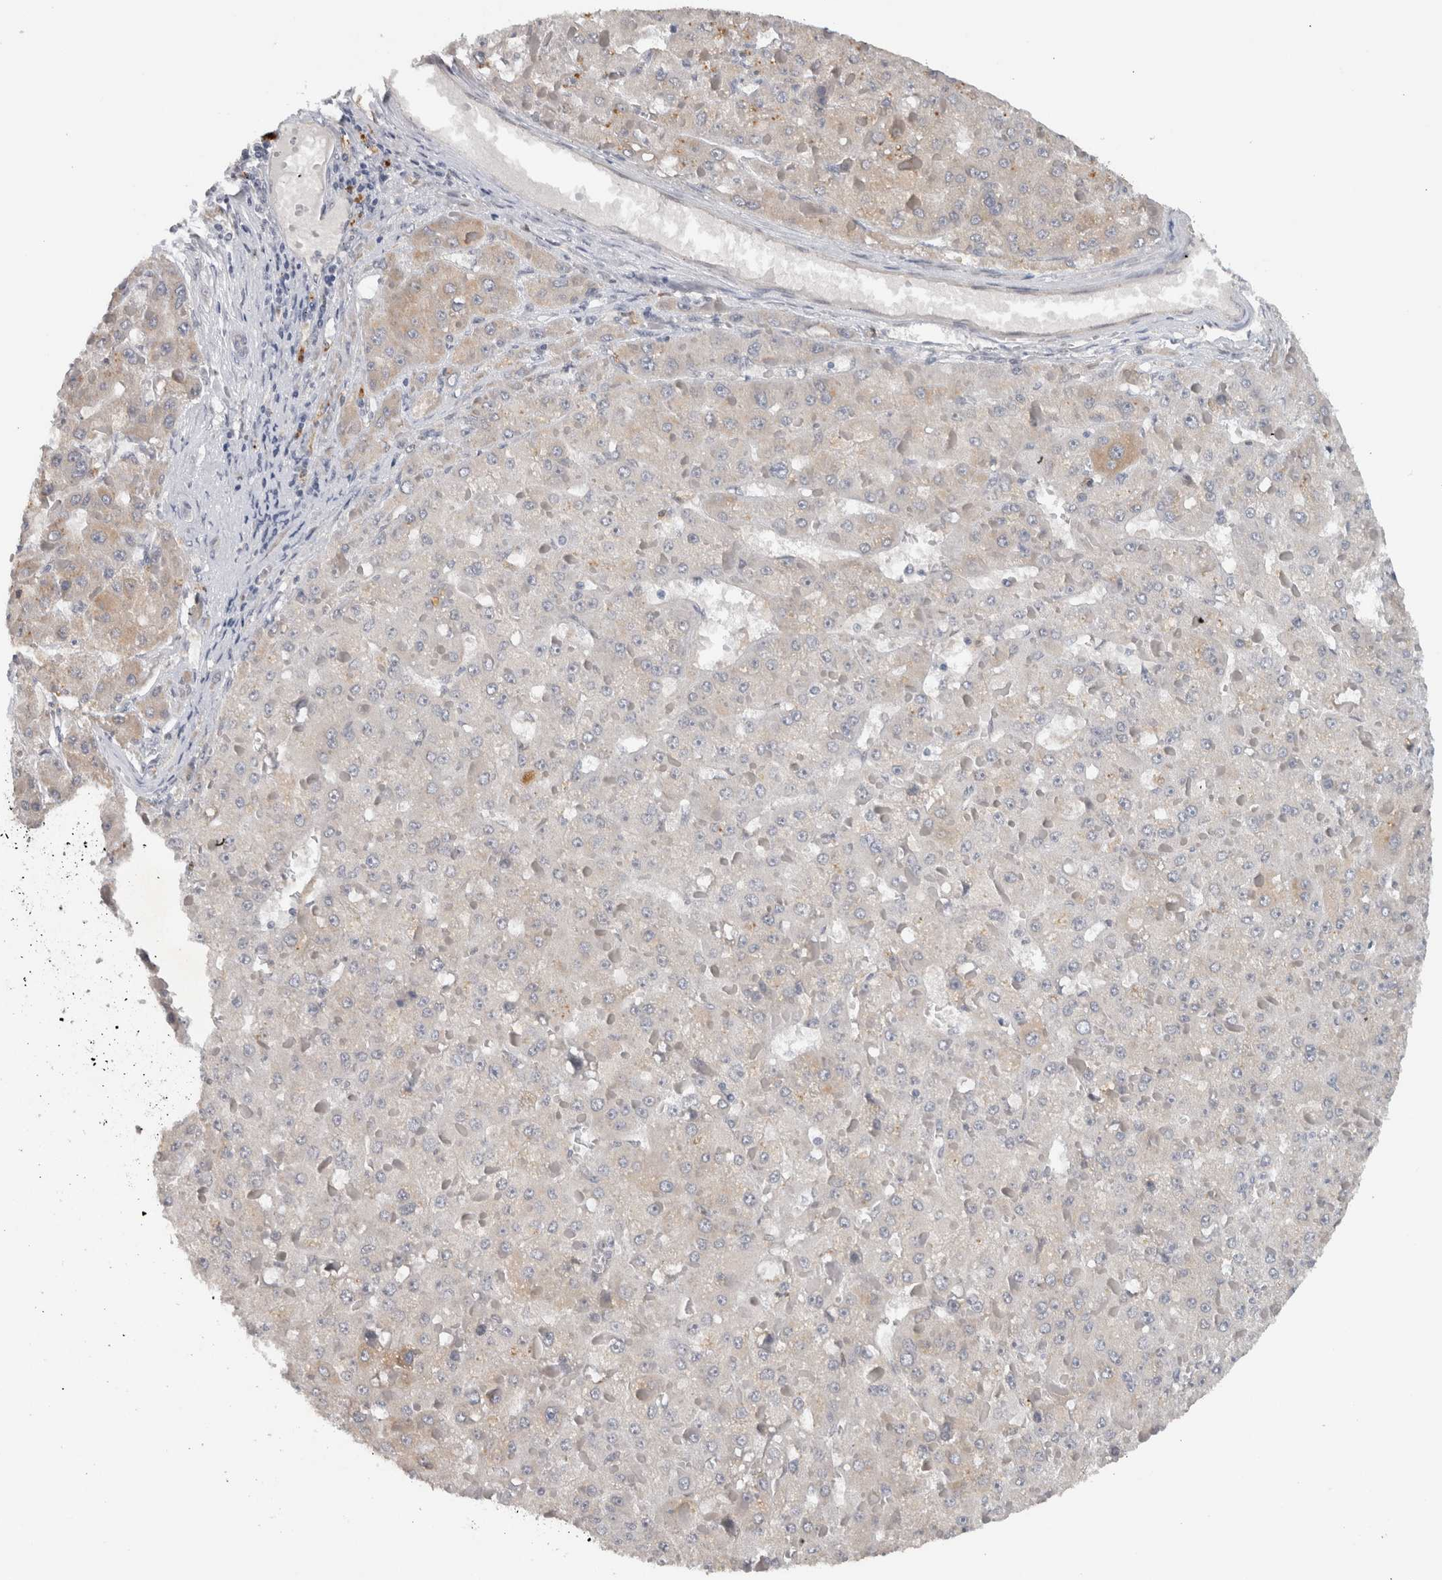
{"staining": {"intensity": "moderate", "quantity": "25%-75%", "location": "cytoplasmic/membranous"}, "tissue": "liver cancer", "cell_type": "Tumor cells", "image_type": "cancer", "snomed": [{"axis": "morphology", "description": "Carcinoma, Hepatocellular, NOS"}, {"axis": "topography", "description": "Liver"}], "caption": "Protein expression analysis of human liver cancer reveals moderate cytoplasmic/membranous staining in about 25%-75% of tumor cells. Nuclei are stained in blue.", "gene": "PRXL2A", "patient": {"sex": "female", "age": 73}}